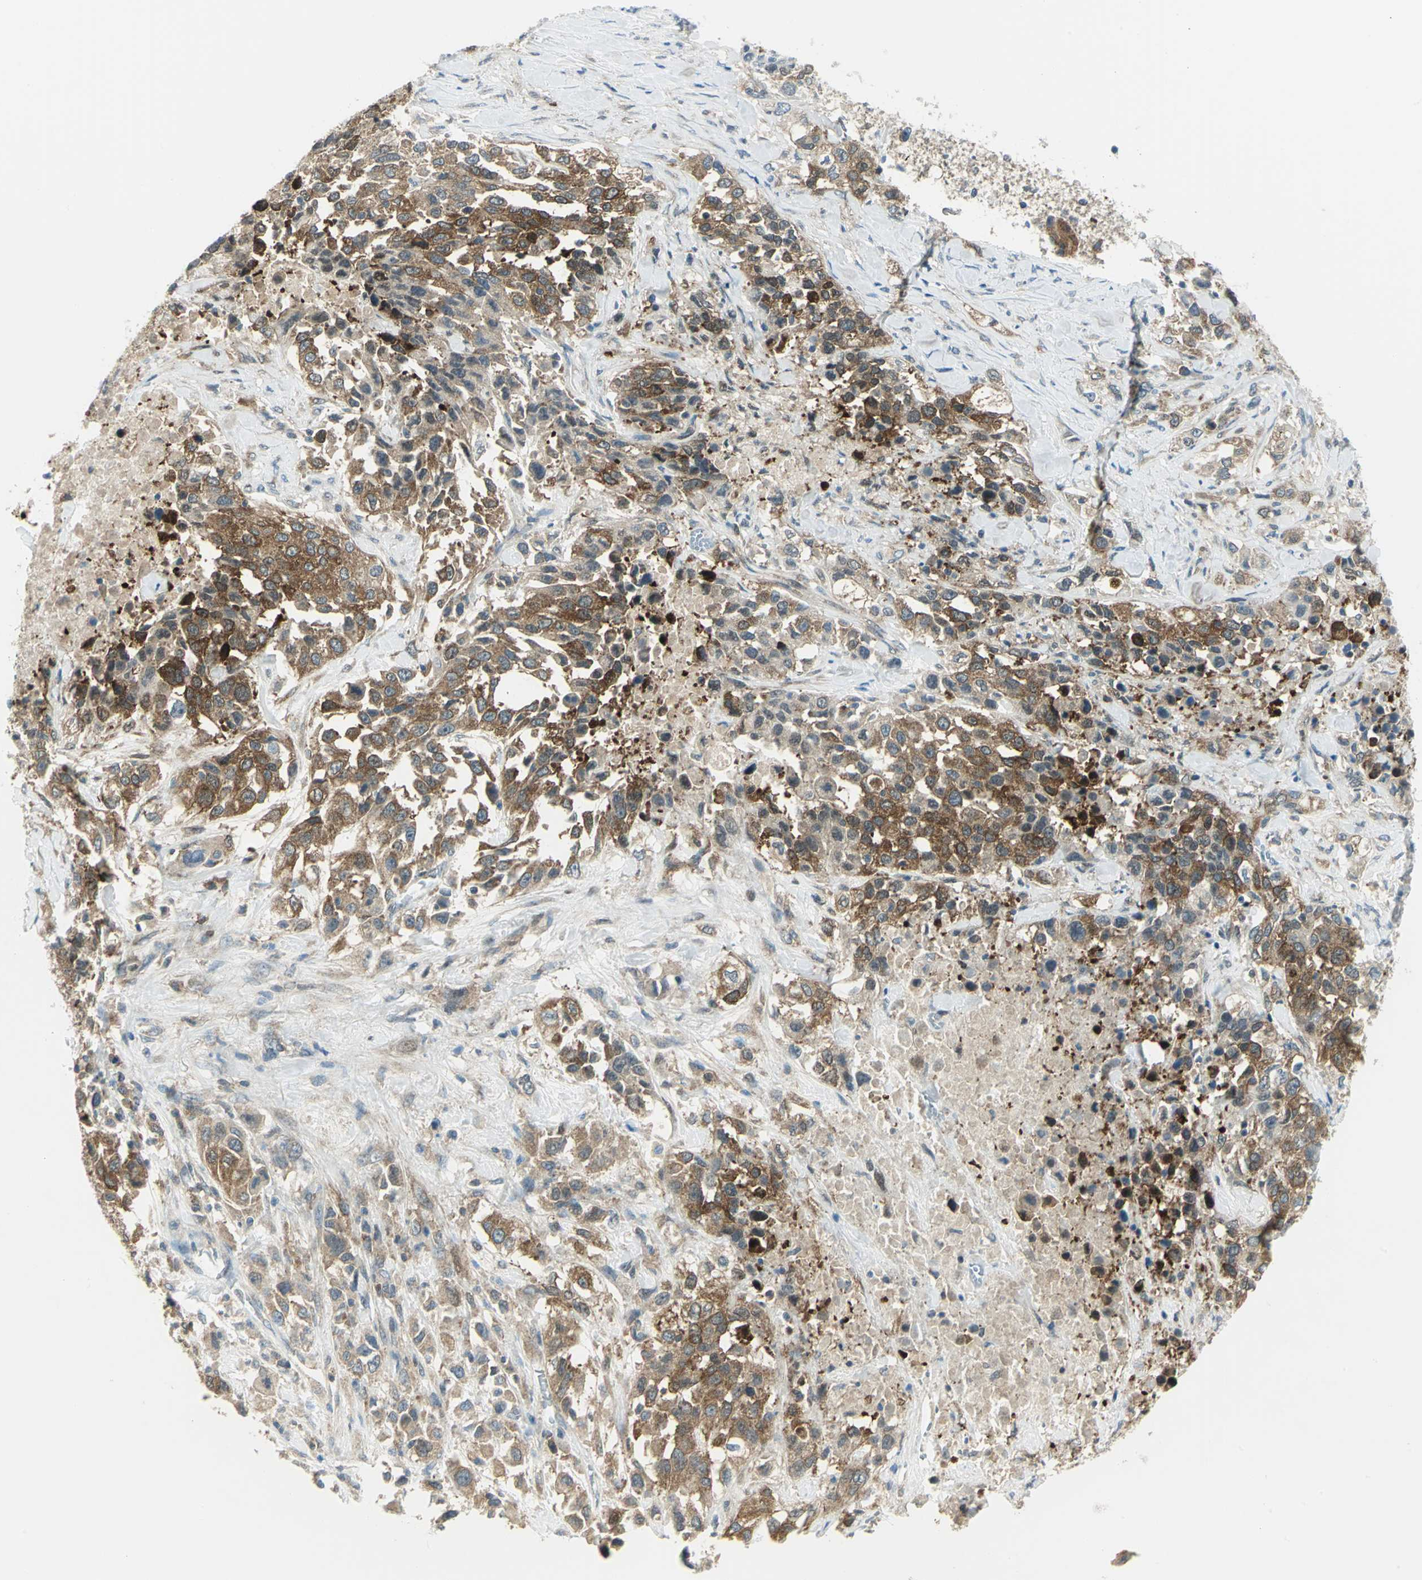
{"staining": {"intensity": "strong", "quantity": ">75%", "location": "cytoplasmic/membranous"}, "tissue": "urothelial cancer", "cell_type": "Tumor cells", "image_type": "cancer", "snomed": [{"axis": "morphology", "description": "Urothelial carcinoma, High grade"}, {"axis": "topography", "description": "Urinary bladder"}], "caption": "Protein staining displays strong cytoplasmic/membranous expression in approximately >75% of tumor cells in high-grade urothelial carcinoma.", "gene": "ALDOA", "patient": {"sex": "female", "age": 80}}